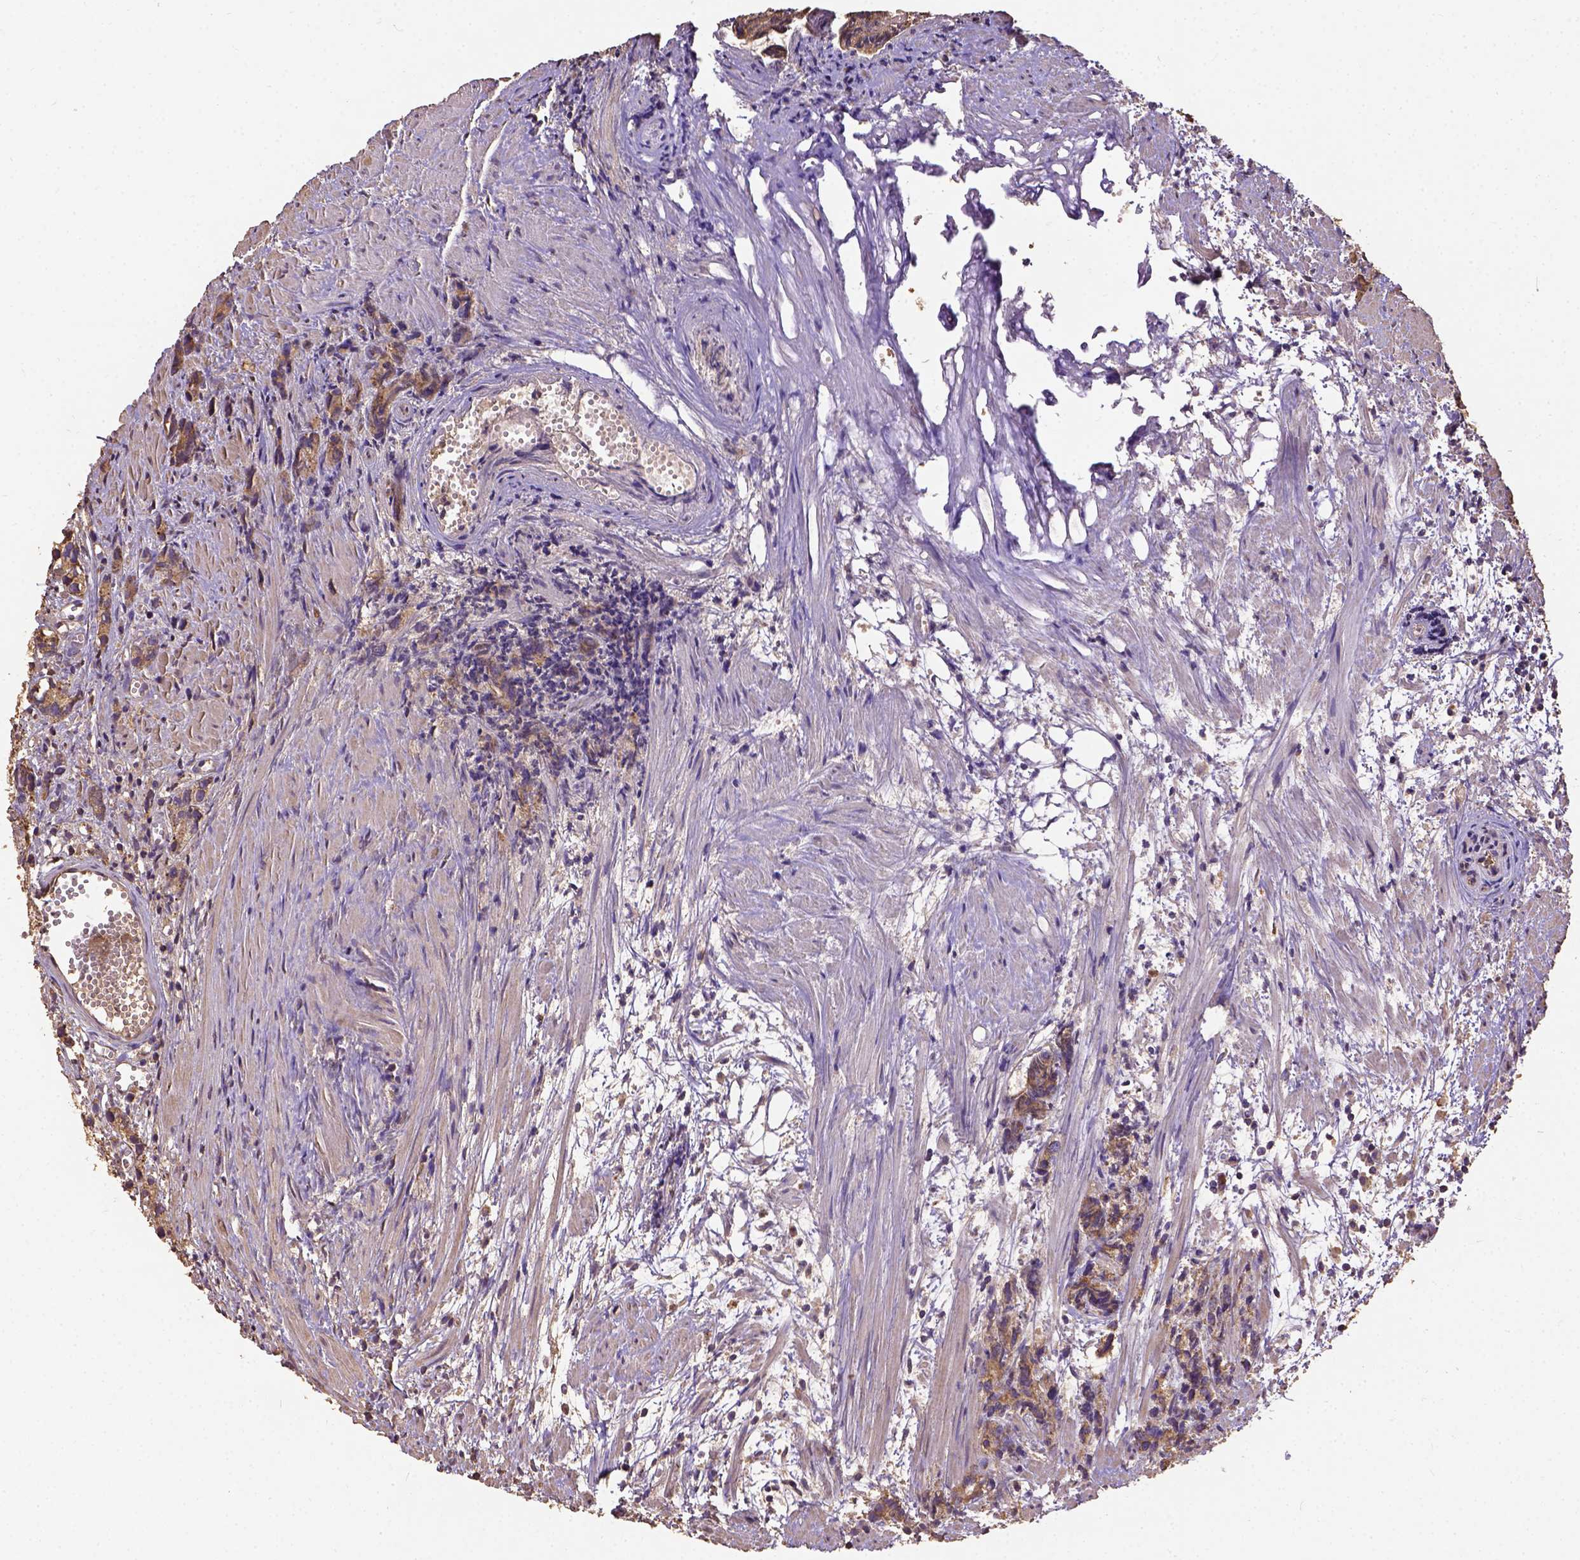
{"staining": {"intensity": "moderate", "quantity": "25%-75%", "location": "cytoplasmic/membranous"}, "tissue": "prostate cancer", "cell_type": "Tumor cells", "image_type": "cancer", "snomed": [{"axis": "morphology", "description": "Adenocarcinoma, High grade"}, {"axis": "topography", "description": "Prostate"}], "caption": "The micrograph displays staining of prostate cancer, revealing moderate cytoplasmic/membranous protein expression (brown color) within tumor cells.", "gene": "ATP1B3", "patient": {"sex": "male", "age": 77}}